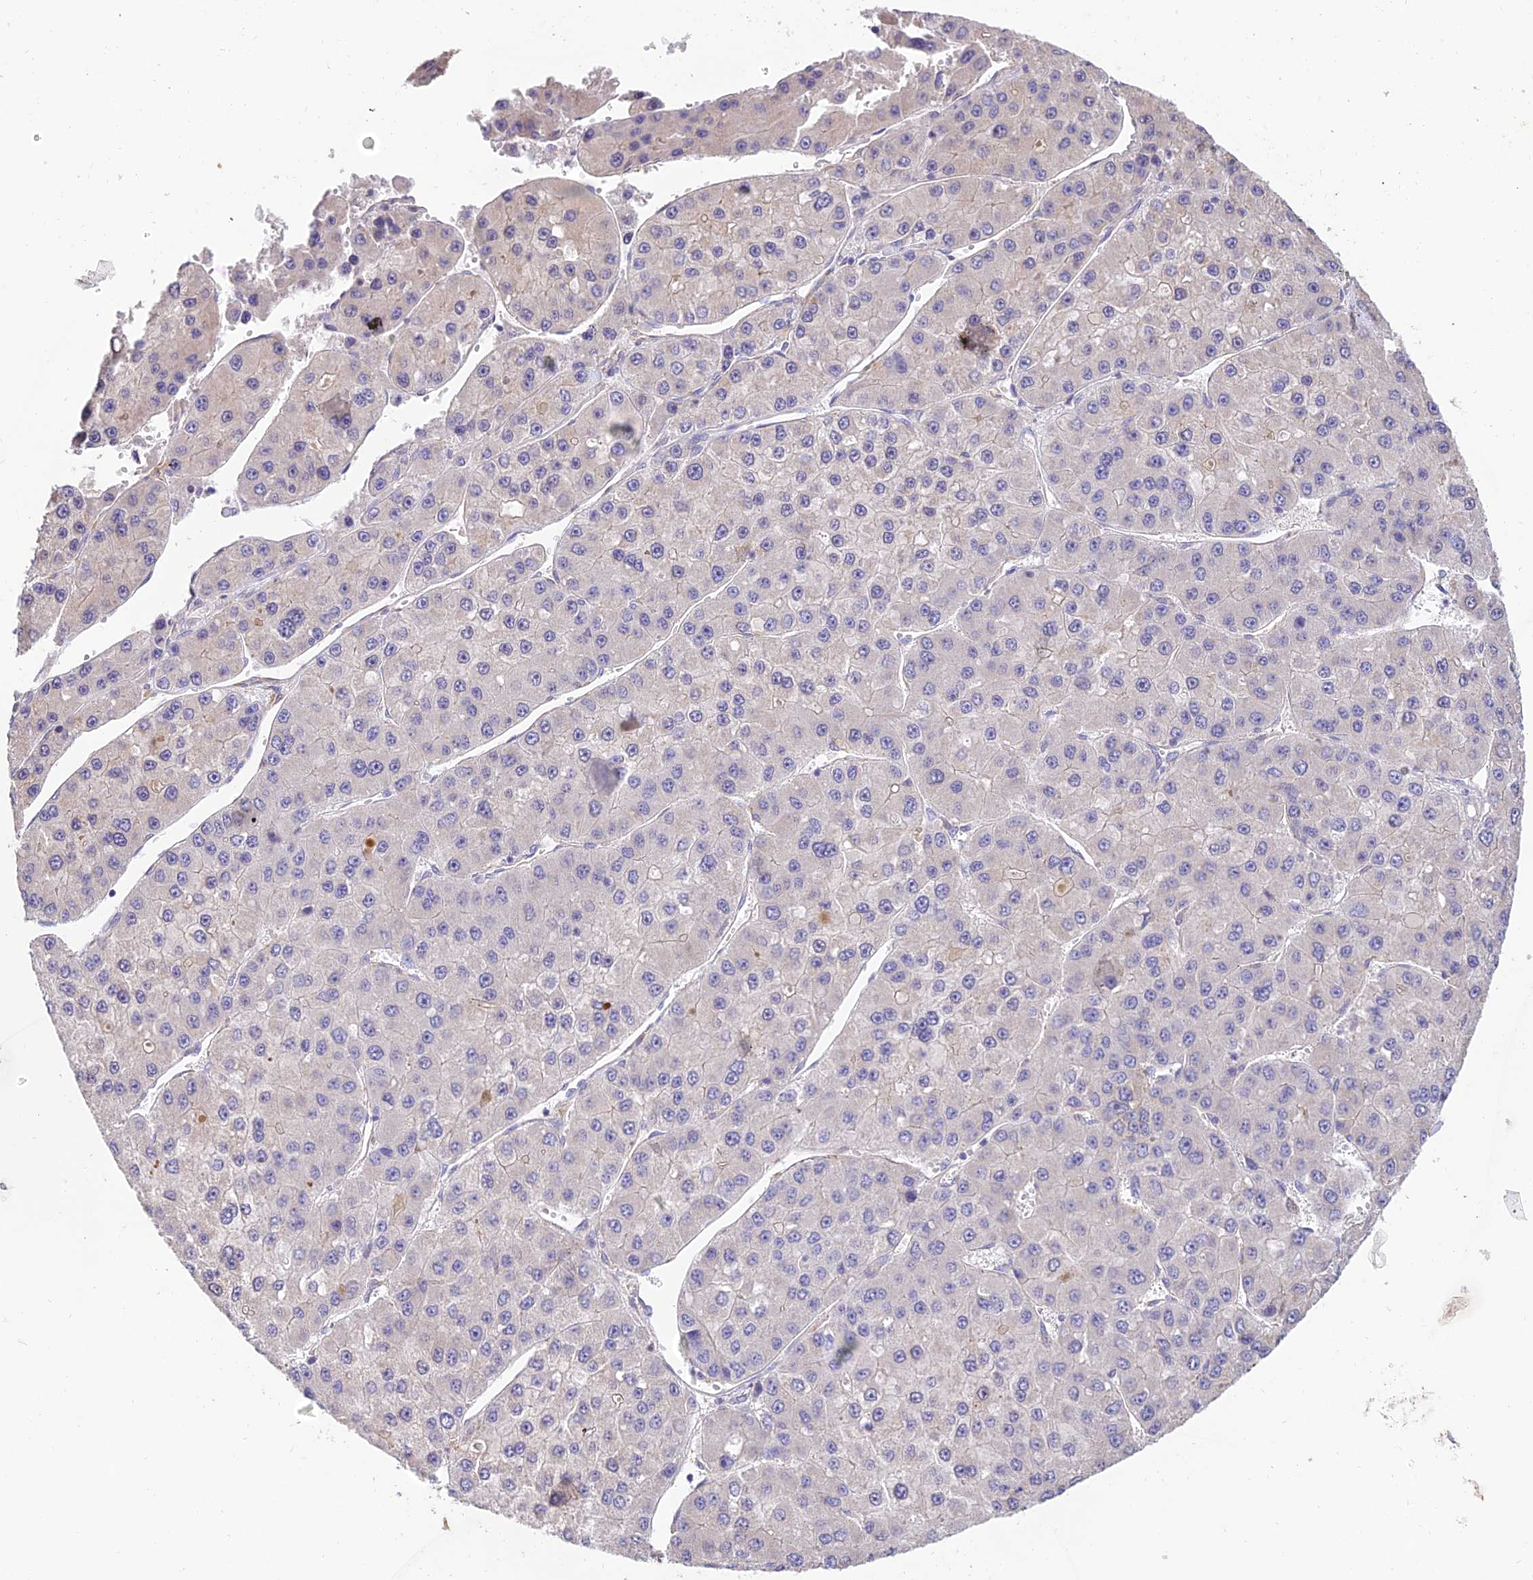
{"staining": {"intensity": "negative", "quantity": "none", "location": "none"}, "tissue": "liver cancer", "cell_type": "Tumor cells", "image_type": "cancer", "snomed": [{"axis": "morphology", "description": "Carcinoma, Hepatocellular, NOS"}, {"axis": "topography", "description": "Liver"}], "caption": "Immunohistochemistry (IHC) image of liver cancer (hepatocellular carcinoma) stained for a protein (brown), which displays no expression in tumor cells.", "gene": "ARL8B", "patient": {"sex": "female", "age": 73}}